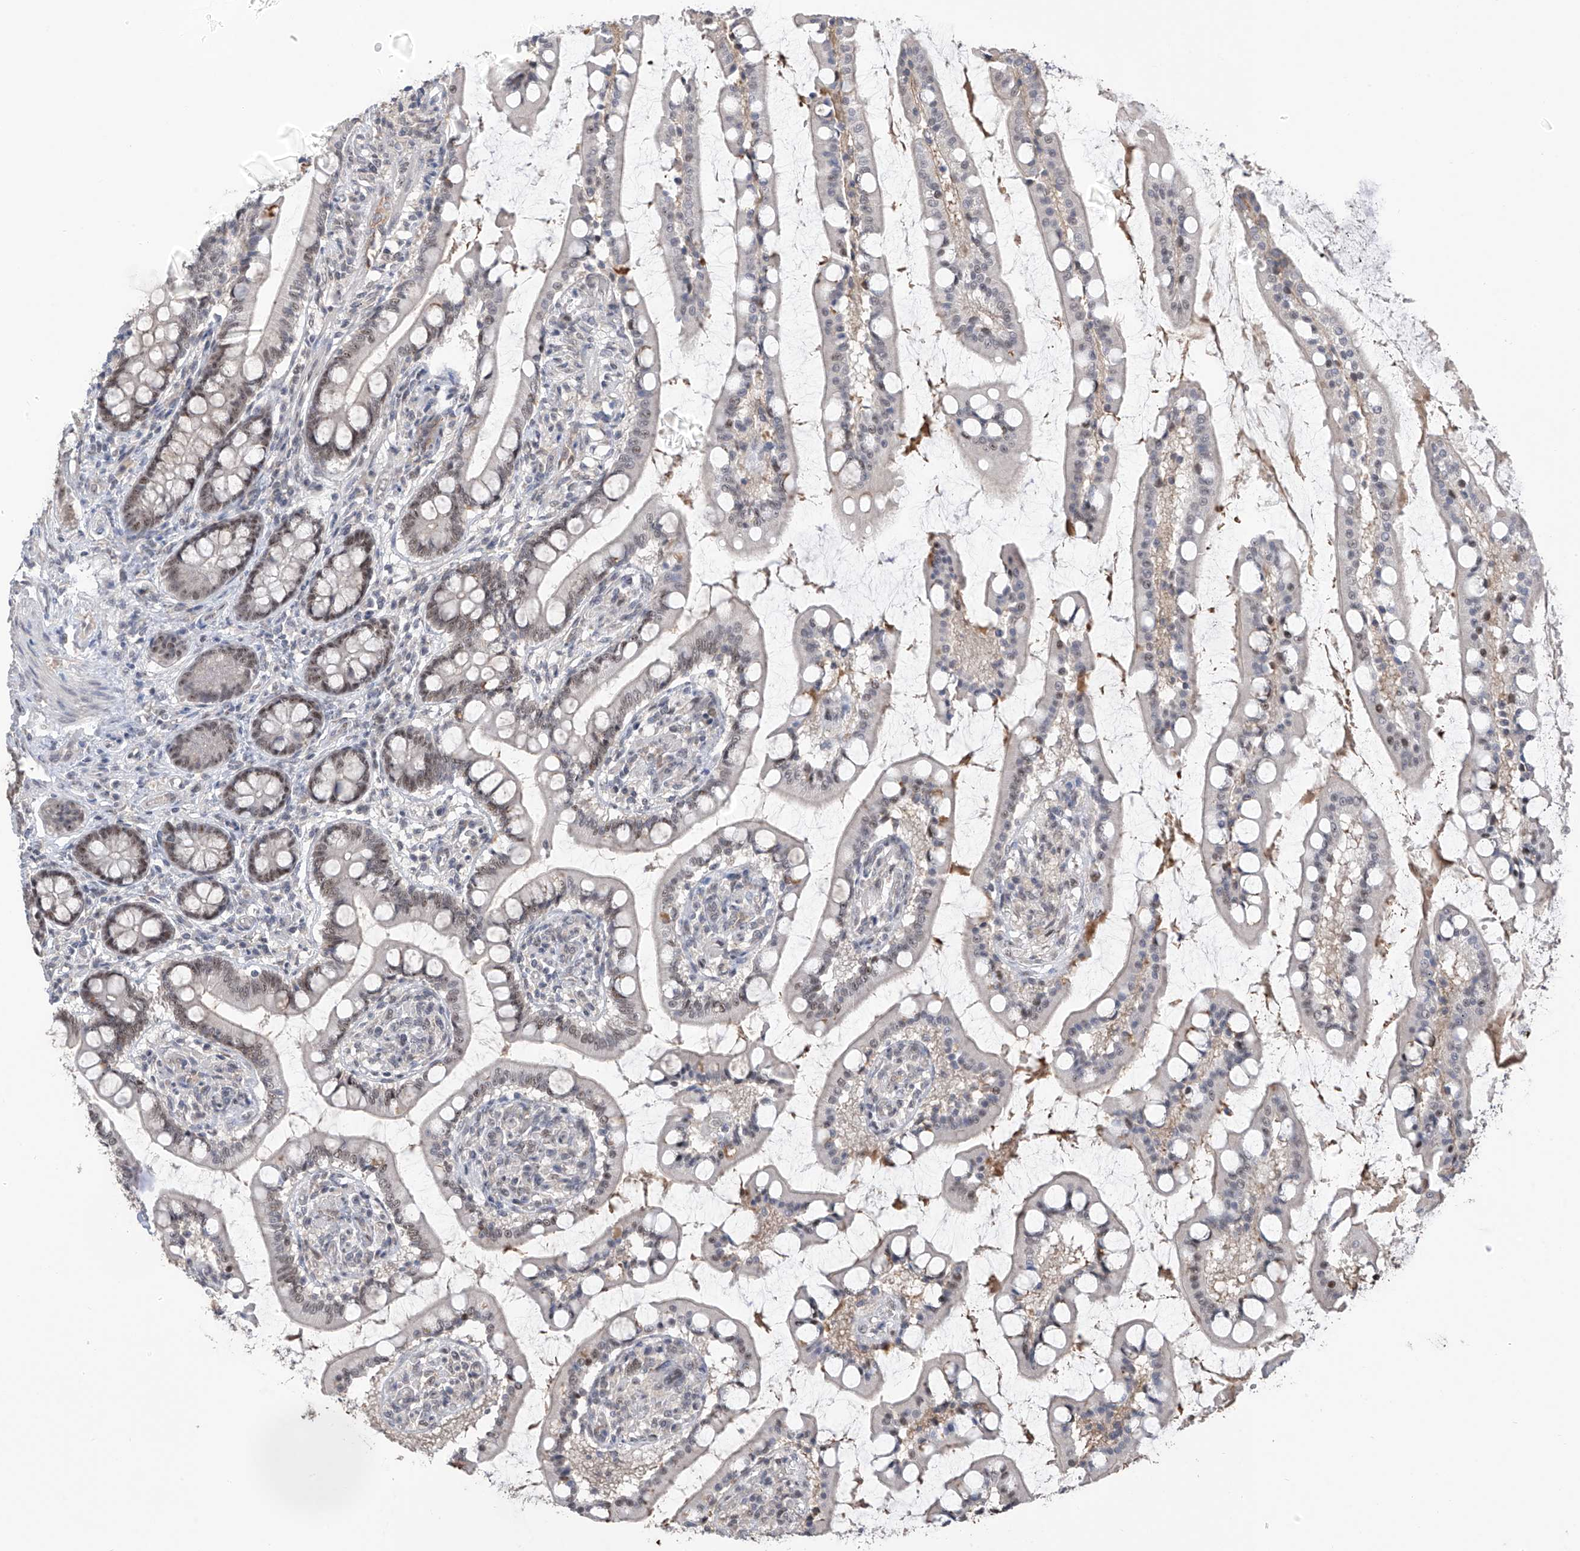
{"staining": {"intensity": "weak", "quantity": "<25%", "location": "nuclear"}, "tissue": "small intestine", "cell_type": "Glandular cells", "image_type": "normal", "snomed": [{"axis": "morphology", "description": "Normal tissue, NOS"}, {"axis": "topography", "description": "Small intestine"}], "caption": "A micrograph of small intestine stained for a protein demonstrates no brown staining in glandular cells. (DAB IHC with hematoxylin counter stain).", "gene": "C1orf131", "patient": {"sex": "male", "age": 52}}